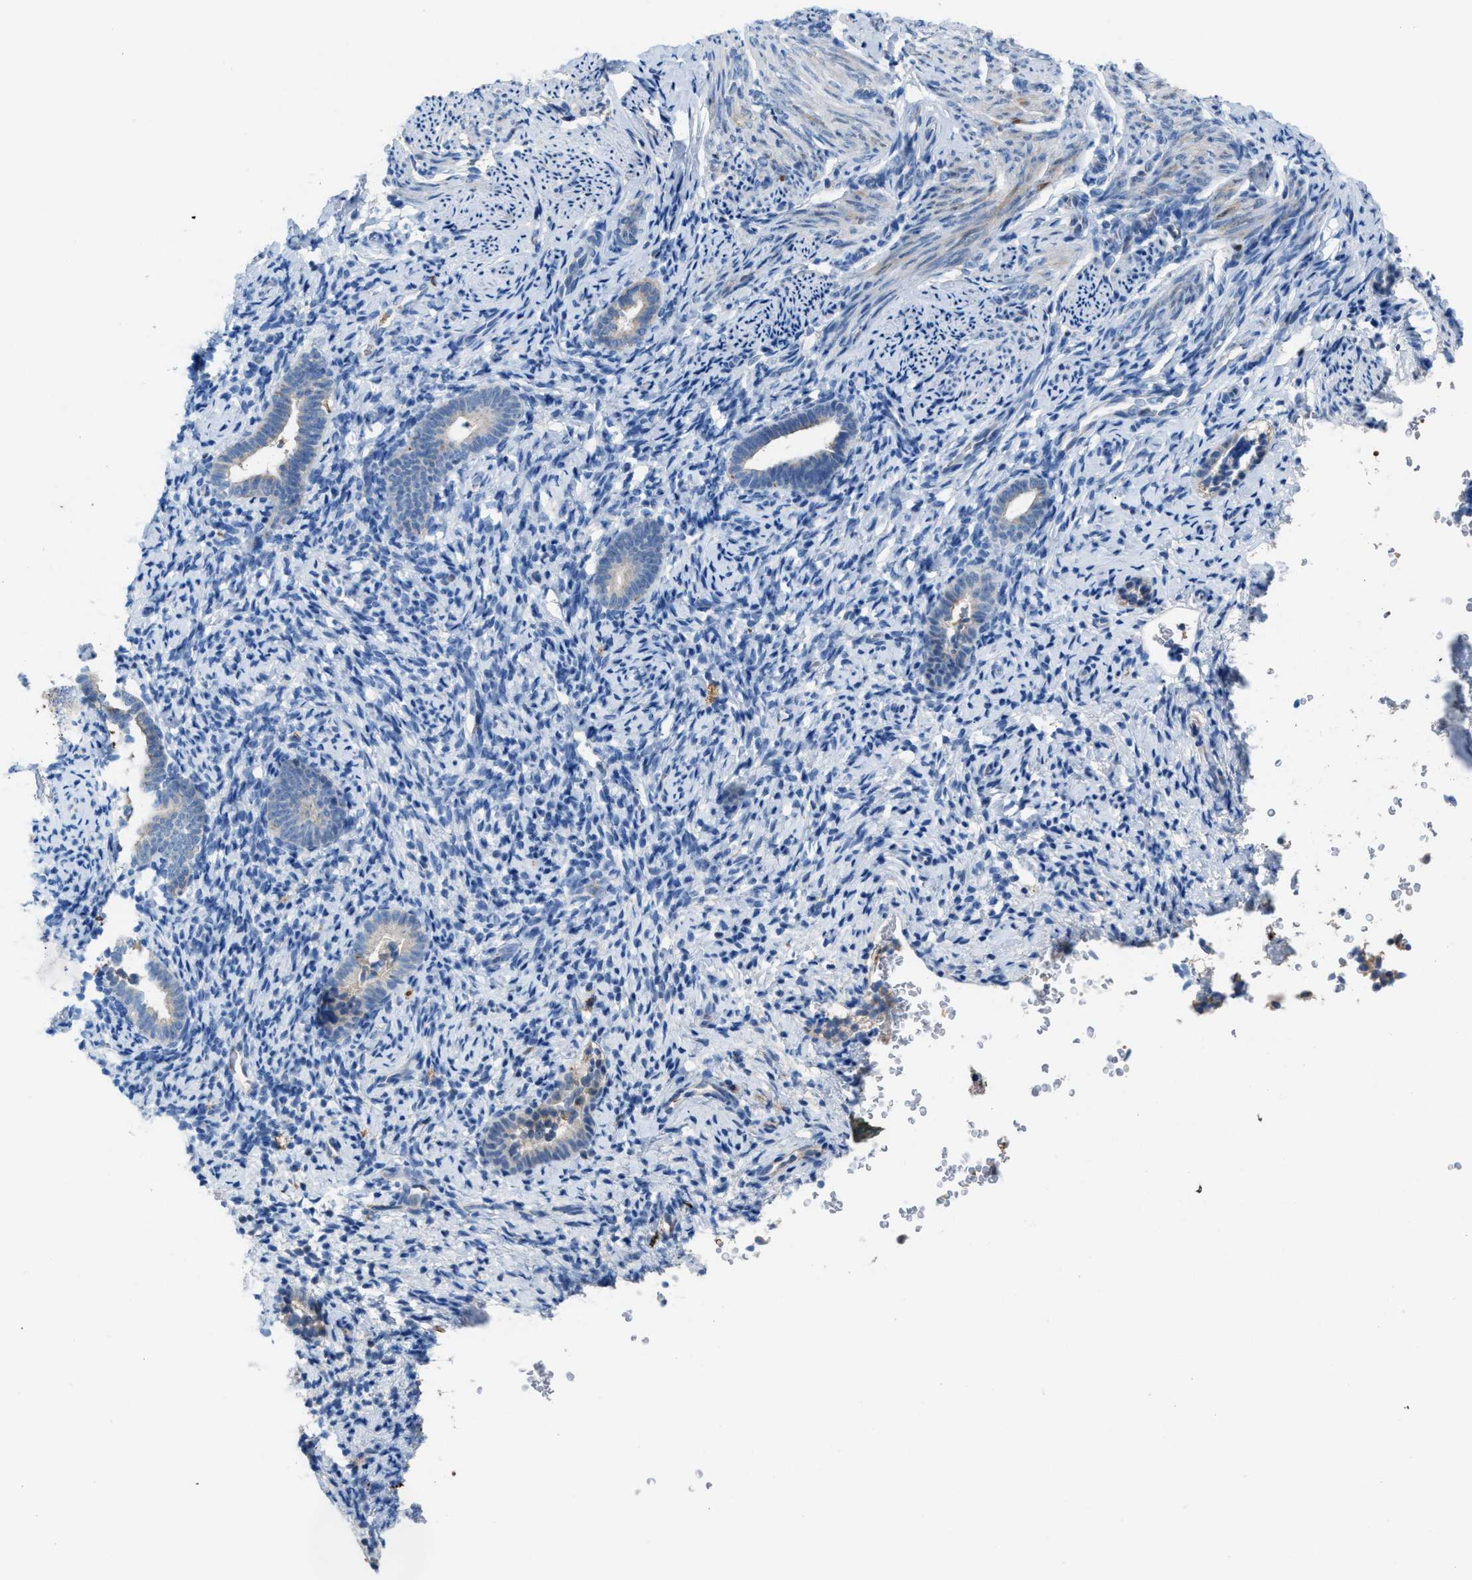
{"staining": {"intensity": "negative", "quantity": "none", "location": "none"}, "tissue": "endometrium", "cell_type": "Cells in endometrial stroma", "image_type": "normal", "snomed": [{"axis": "morphology", "description": "Normal tissue, NOS"}, {"axis": "topography", "description": "Endometrium"}], "caption": "This is an IHC photomicrograph of normal endometrium. There is no staining in cells in endometrial stroma.", "gene": "CA3", "patient": {"sex": "female", "age": 51}}